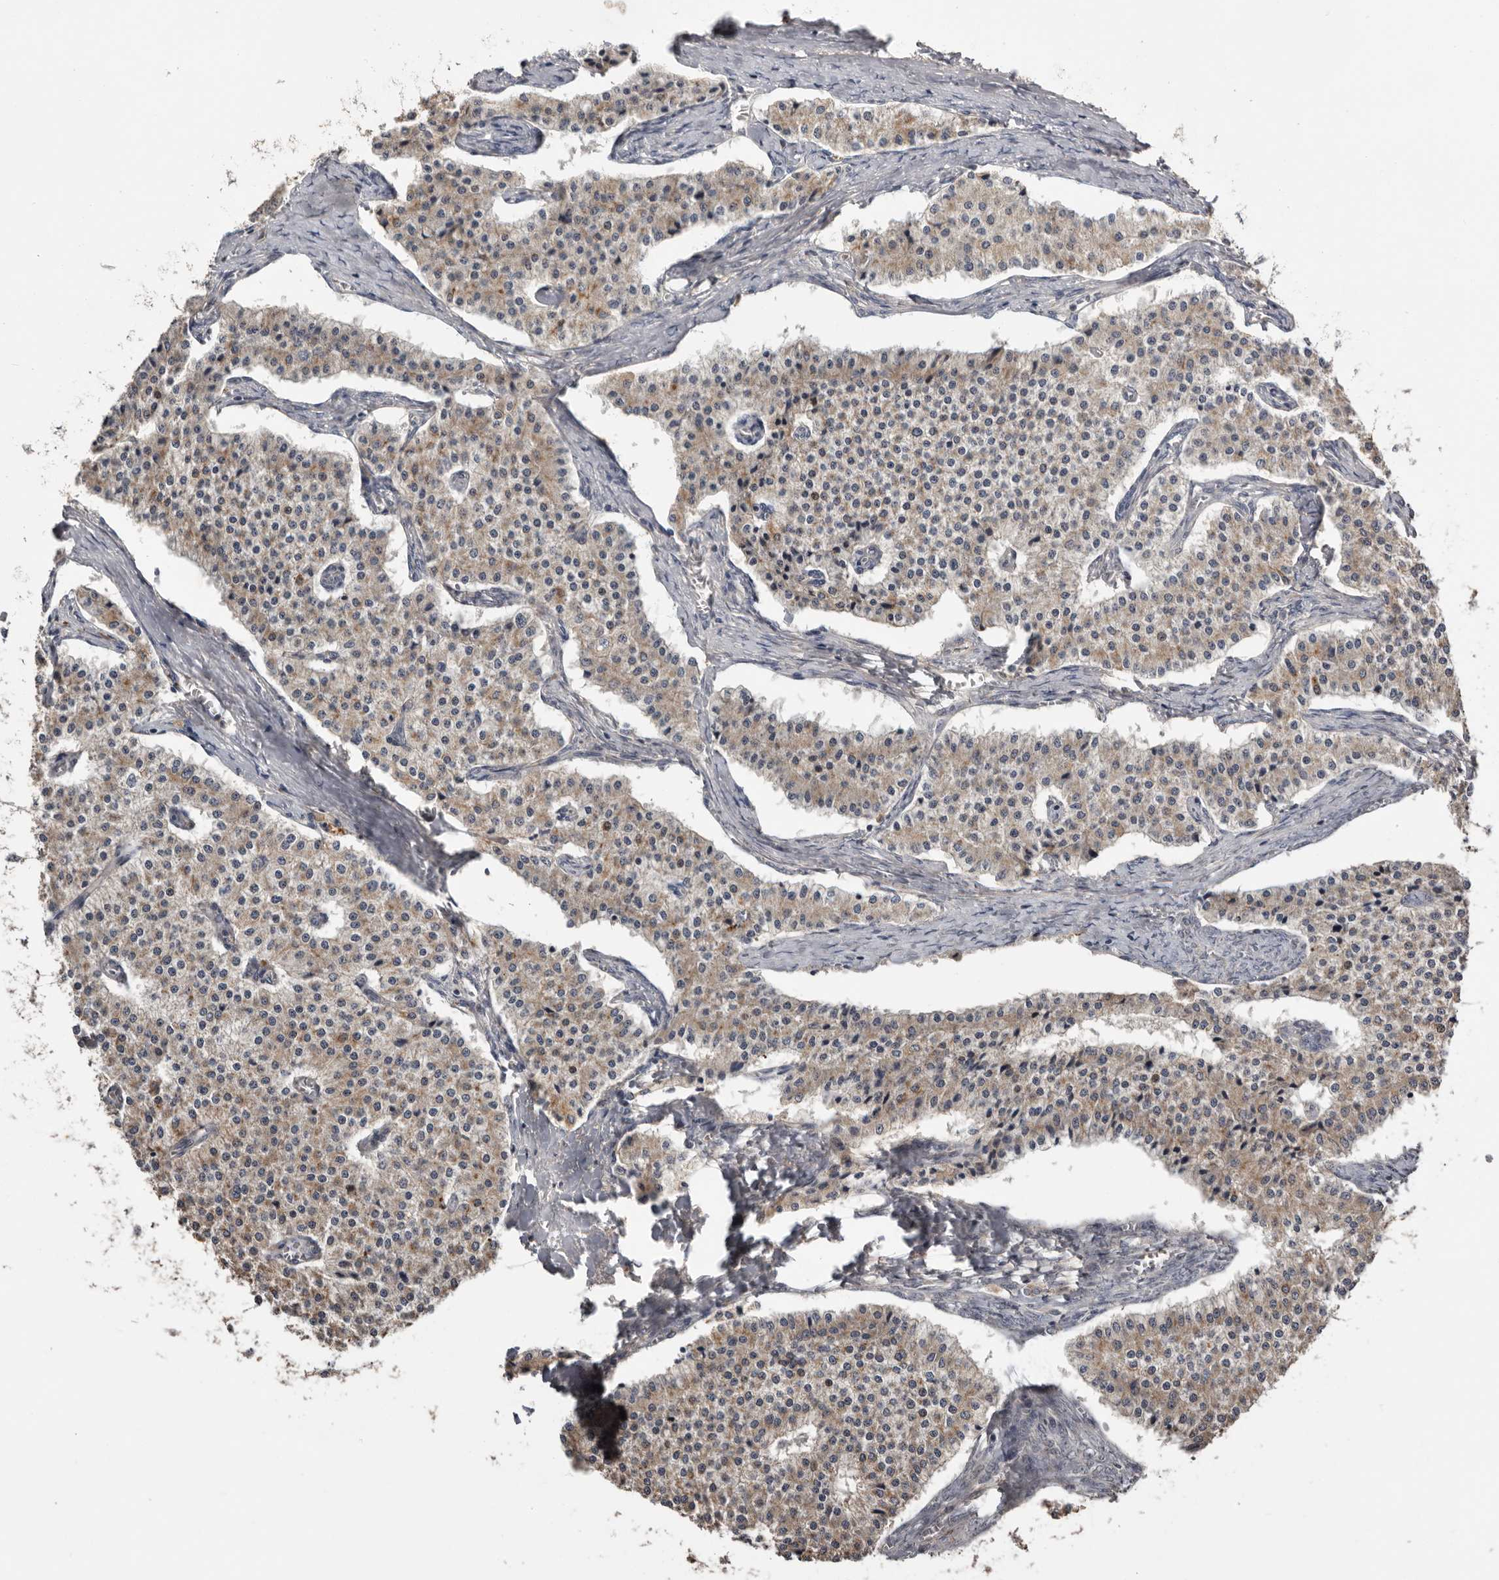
{"staining": {"intensity": "weak", "quantity": "25%-75%", "location": "cytoplasmic/membranous"}, "tissue": "carcinoid", "cell_type": "Tumor cells", "image_type": "cancer", "snomed": [{"axis": "morphology", "description": "Carcinoid, malignant, NOS"}, {"axis": "topography", "description": "Colon"}], "caption": "Human carcinoid (malignant) stained for a protein (brown) displays weak cytoplasmic/membranous positive staining in about 25%-75% of tumor cells.", "gene": "NMUR1", "patient": {"sex": "female", "age": 52}}